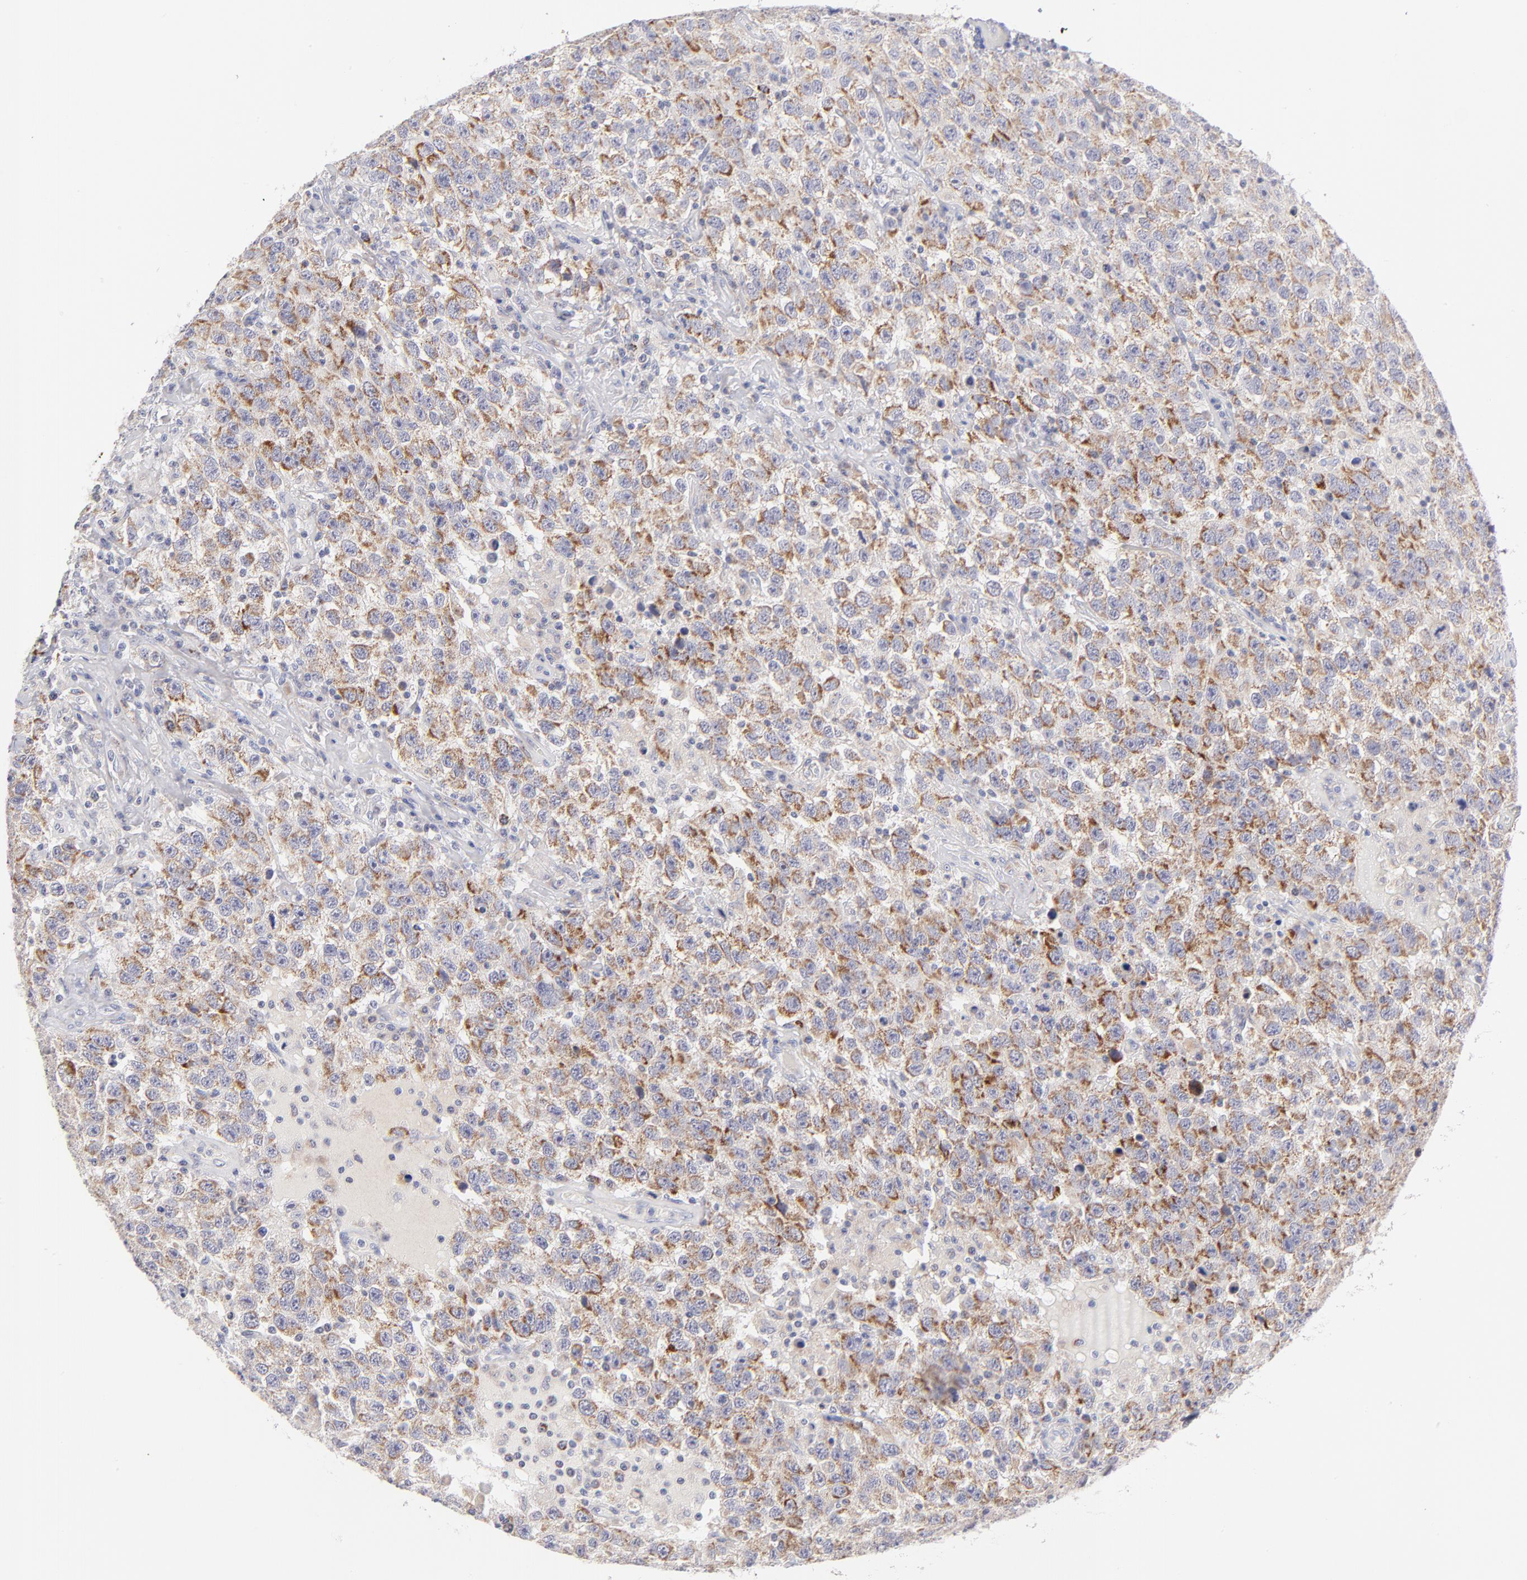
{"staining": {"intensity": "moderate", "quantity": ">75%", "location": "cytoplasmic/membranous"}, "tissue": "testis cancer", "cell_type": "Tumor cells", "image_type": "cancer", "snomed": [{"axis": "morphology", "description": "Seminoma, NOS"}, {"axis": "topography", "description": "Testis"}], "caption": "Immunohistochemical staining of seminoma (testis) shows medium levels of moderate cytoplasmic/membranous protein expression in approximately >75% of tumor cells.", "gene": "MTHFD2", "patient": {"sex": "male", "age": 41}}